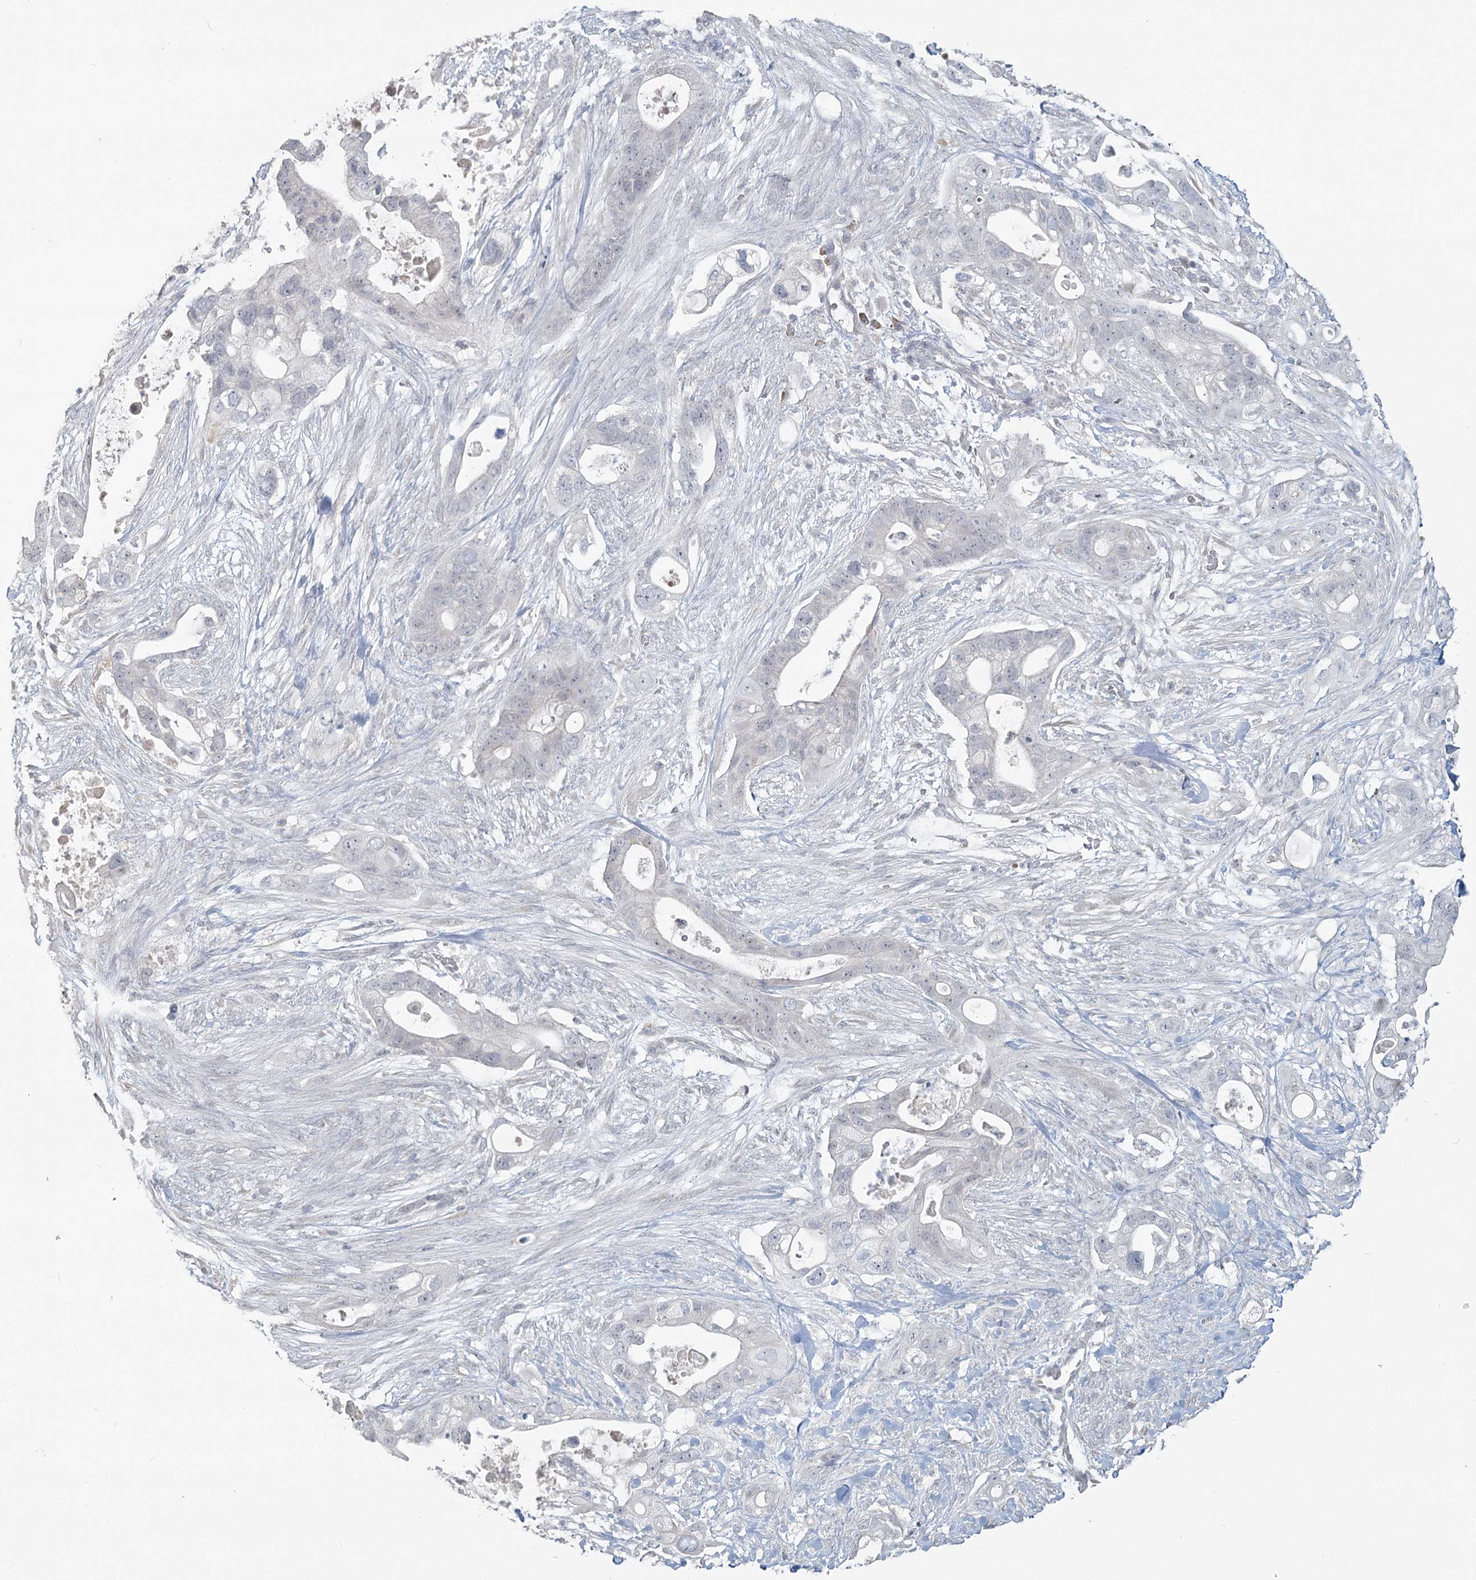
{"staining": {"intensity": "negative", "quantity": "none", "location": "none"}, "tissue": "pancreatic cancer", "cell_type": "Tumor cells", "image_type": "cancer", "snomed": [{"axis": "morphology", "description": "Adenocarcinoma, NOS"}, {"axis": "topography", "description": "Pancreas"}], "caption": "There is no significant expression in tumor cells of pancreatic cancer (adenocarcinoma).", "gene": "SLC9A3", "patient": {"sex": "male", "age": 53}}